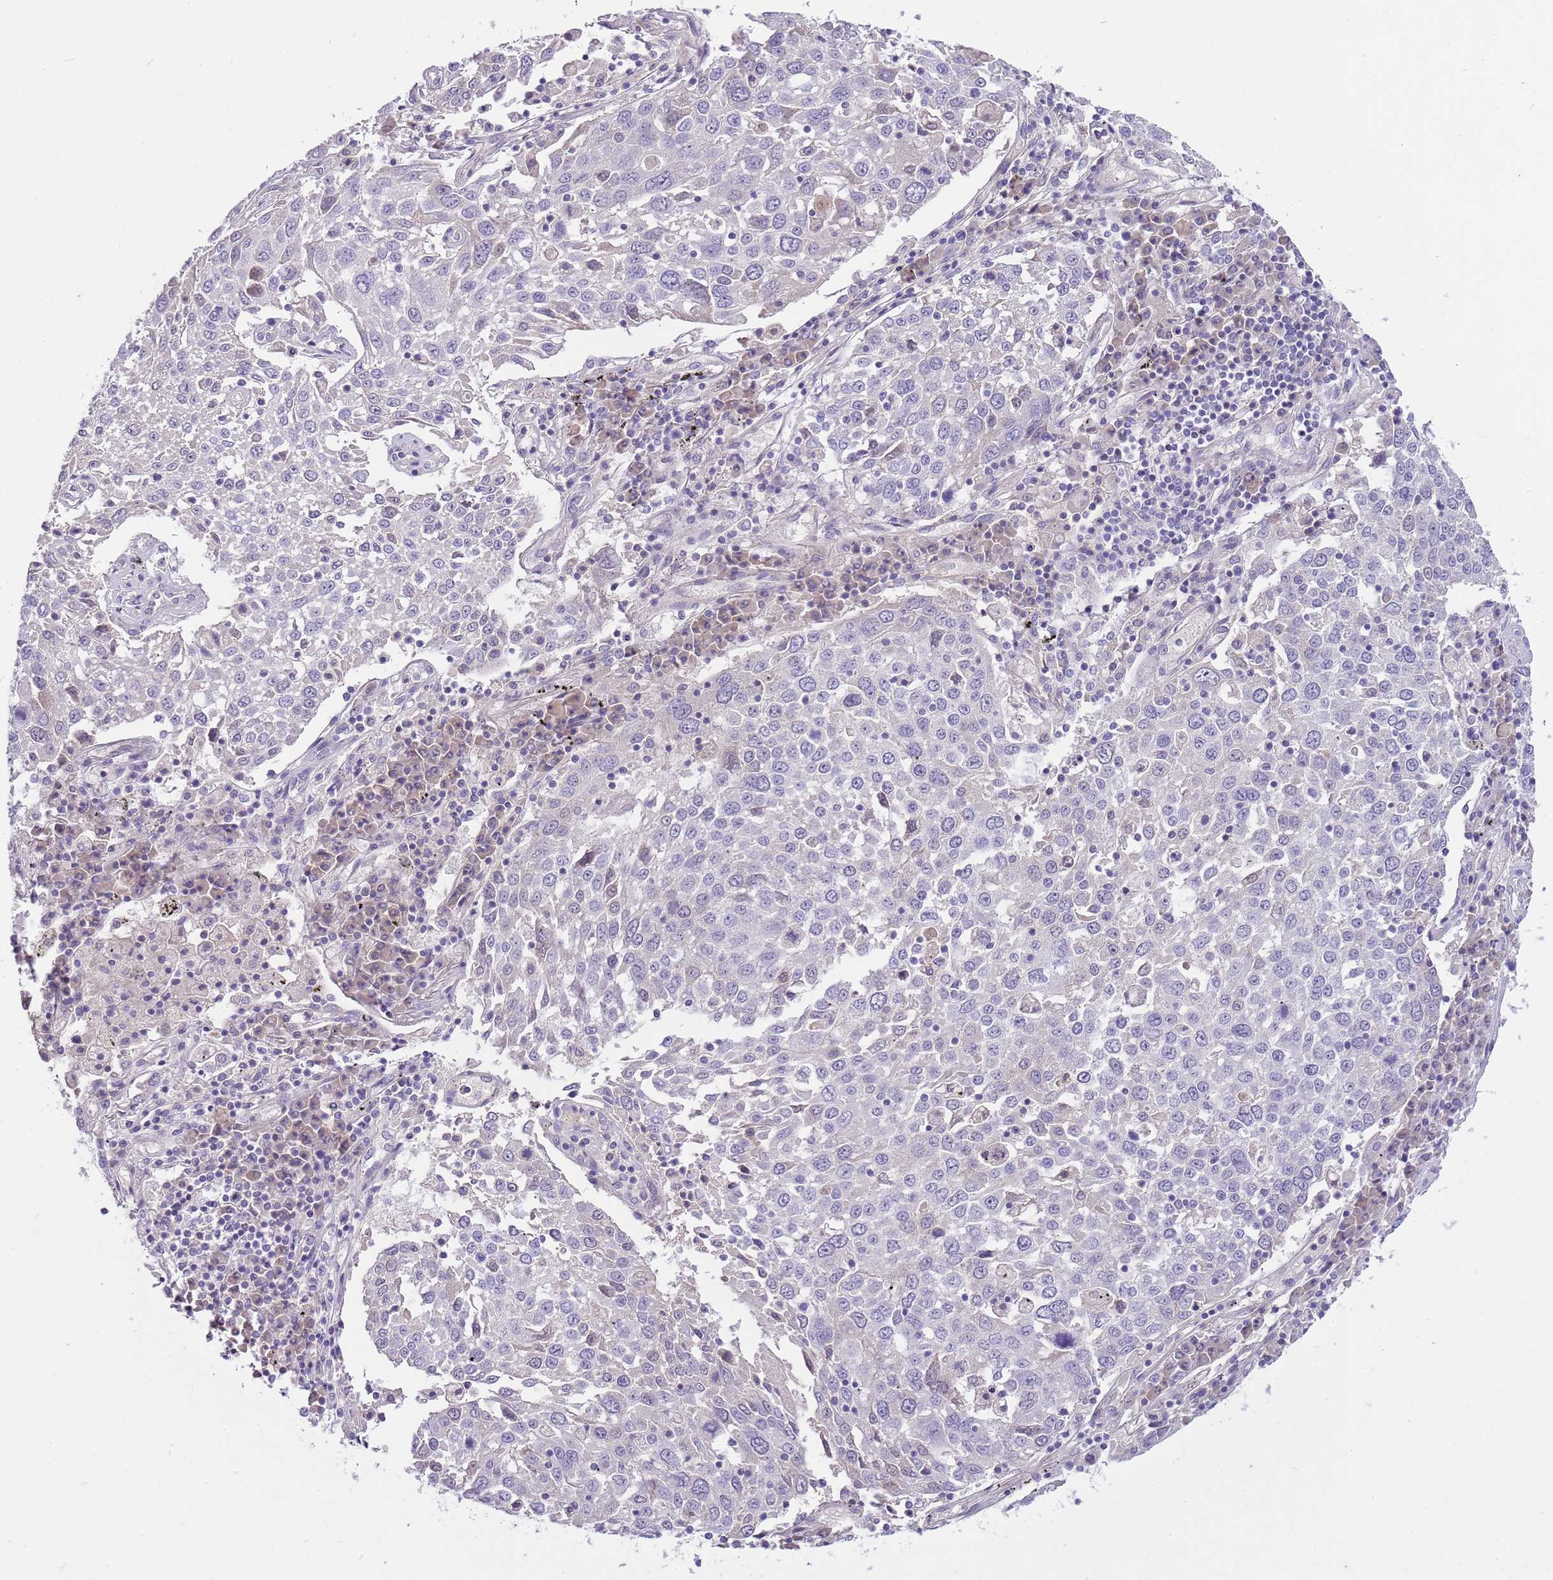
{"staining": {"intensity": "negative", "quantity": "none", "location": "none"}, "tissue": "lung cancer", "cell_type": "Tumor cells", "image_type": "cancer", "snomed": [{"axis": "morphology", "description": "Squamous cell carcinoma, NOS"}, {"axis": "topography", "description": "Lung"}], "caption": "Protein analysis of squamous cell carcinoma (lung) reveals no significant expression in tumor cells.", "gene": "CFAP73", "patient": {"sex": "male", "age": 65}}